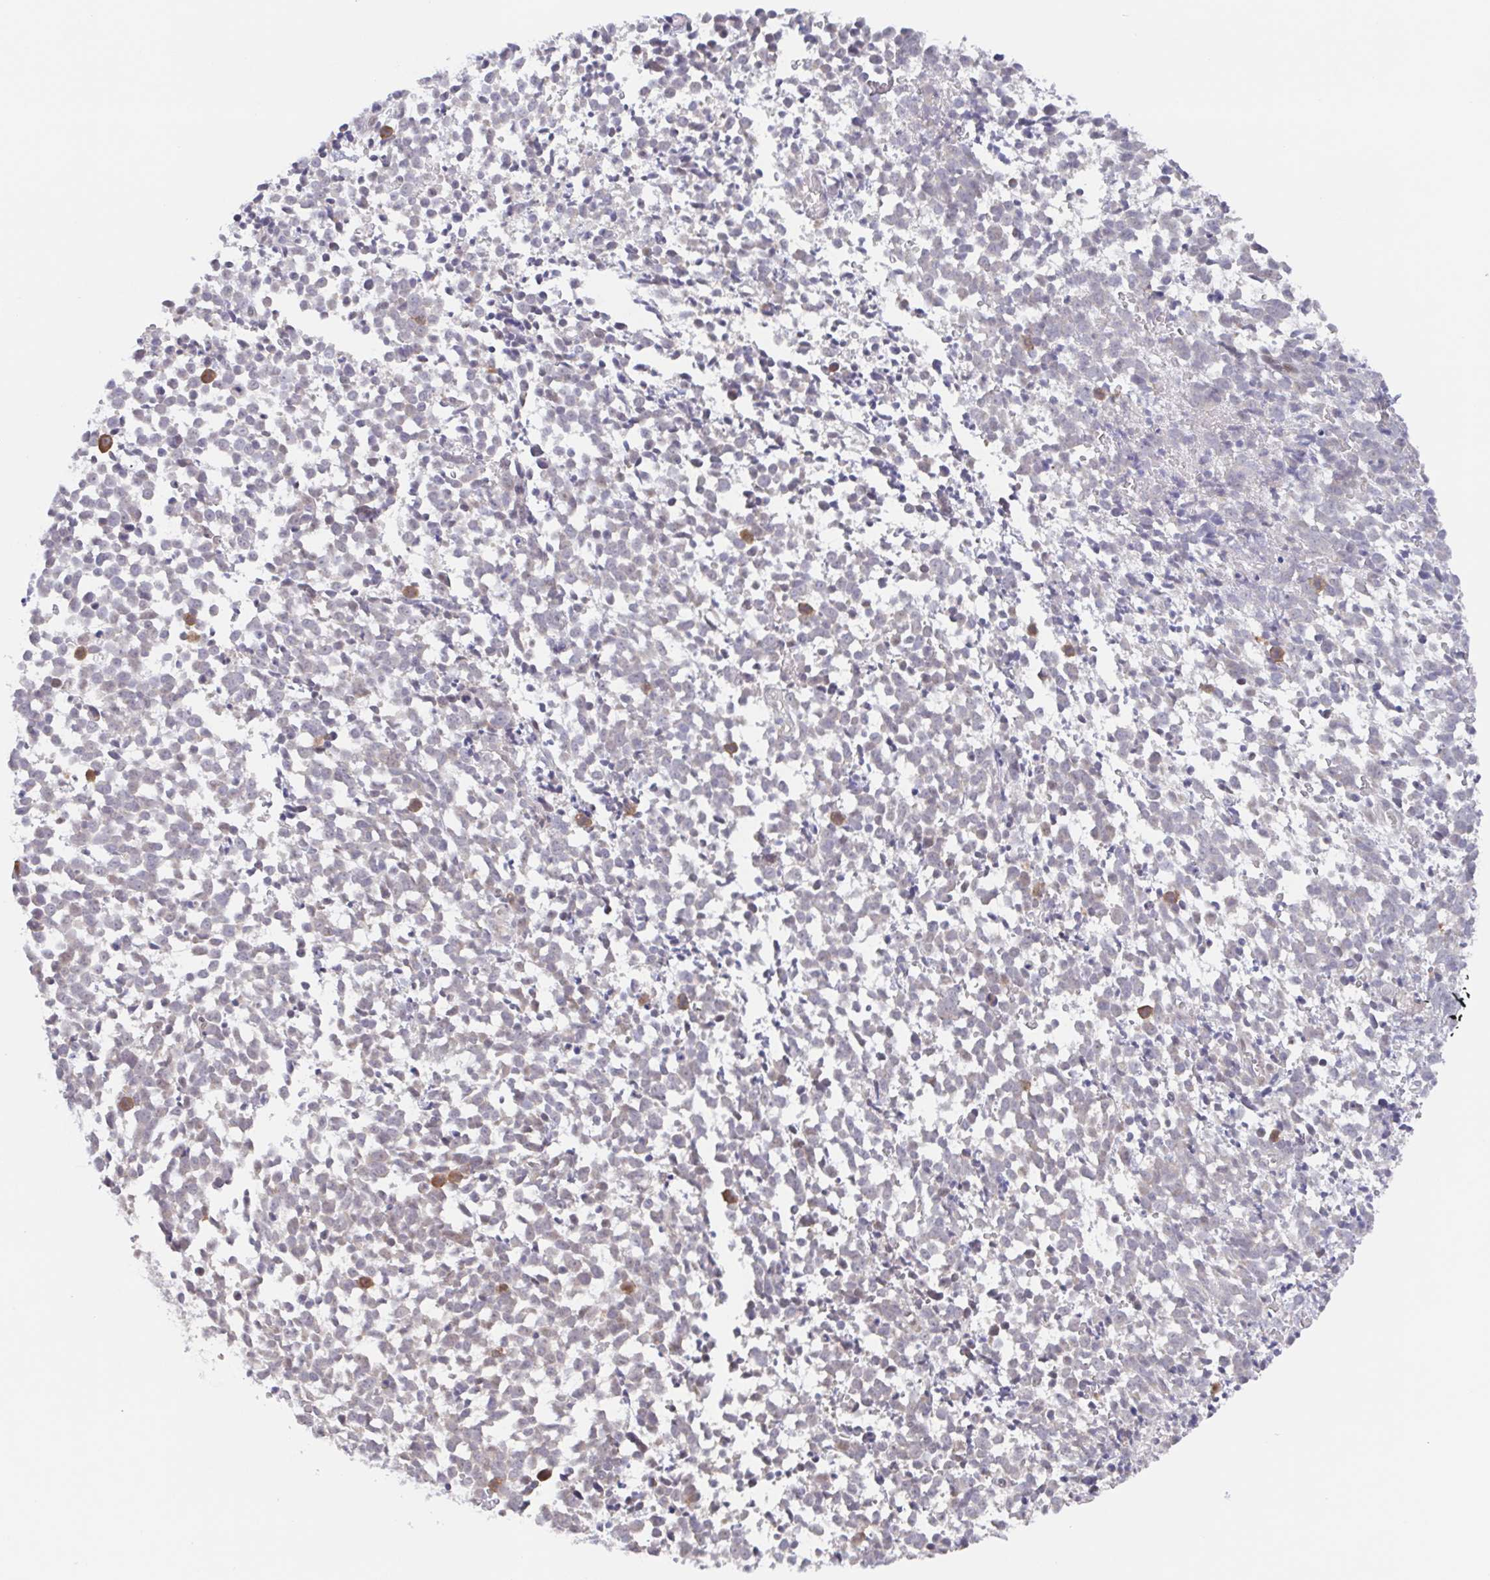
{"staining": {"intensity": "negative", "quantity": "none", "location": "none"}, "tissue": "melanoma", "cell_type": "Tumor cells", "image_type": "cancer", "snomed": [{"axis": "morphology", "description": "Malignant melanoma, NOS"}, {"axis": "topography", "description": "Skin"}], "caption": "Photomicrograph shows no protein expression in tumor cells of melanoma tissue.", "gene": "POU2F3", "patient": {"sex": "female", "age": 70}}